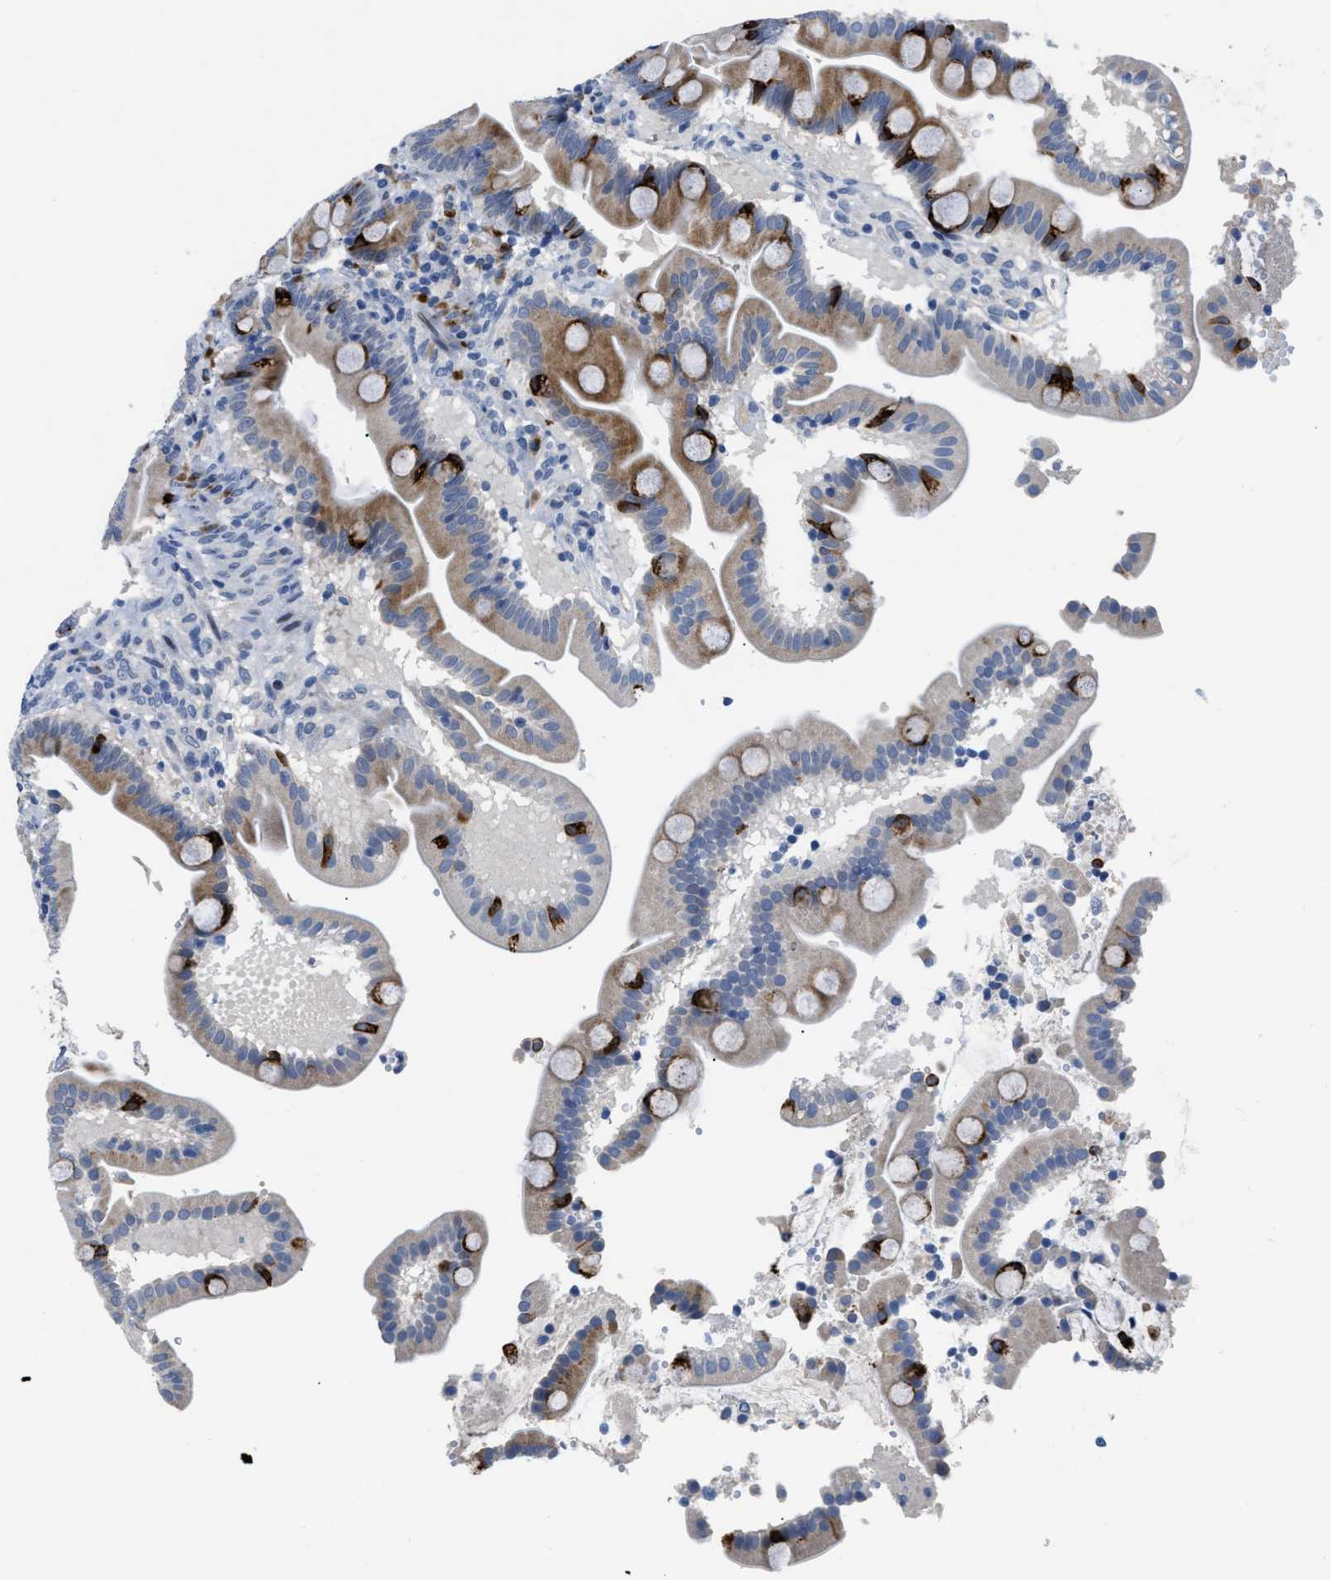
{"staining": {"intensity": "strong", "quantity": "<25%", "location": "cytoplasmic/membranous"}, "tissue": "duodenum", "cell_type": "Glandular cells", "image_type": "normal", "snomed": [{"axis": "morphology", "description": "Normal tissue, NOS"}, {"axis": "topography", "description": "Duodenum"}], "caption": "A high-resolution histopathology image shows immunohistochemistry staining of unremarkable duodenum, which displays strong cytoplasmic/membranous expression in approximately <25% of glandular cells. The protein of interest is stained brown, and the nuclei are stained in blue (DAB (3,3'-diaminobenzidine) IHC with brightfield microscopy, high magnification).", "gene": "OR9K2", "patient": {"sex": "male", "age": 54}}